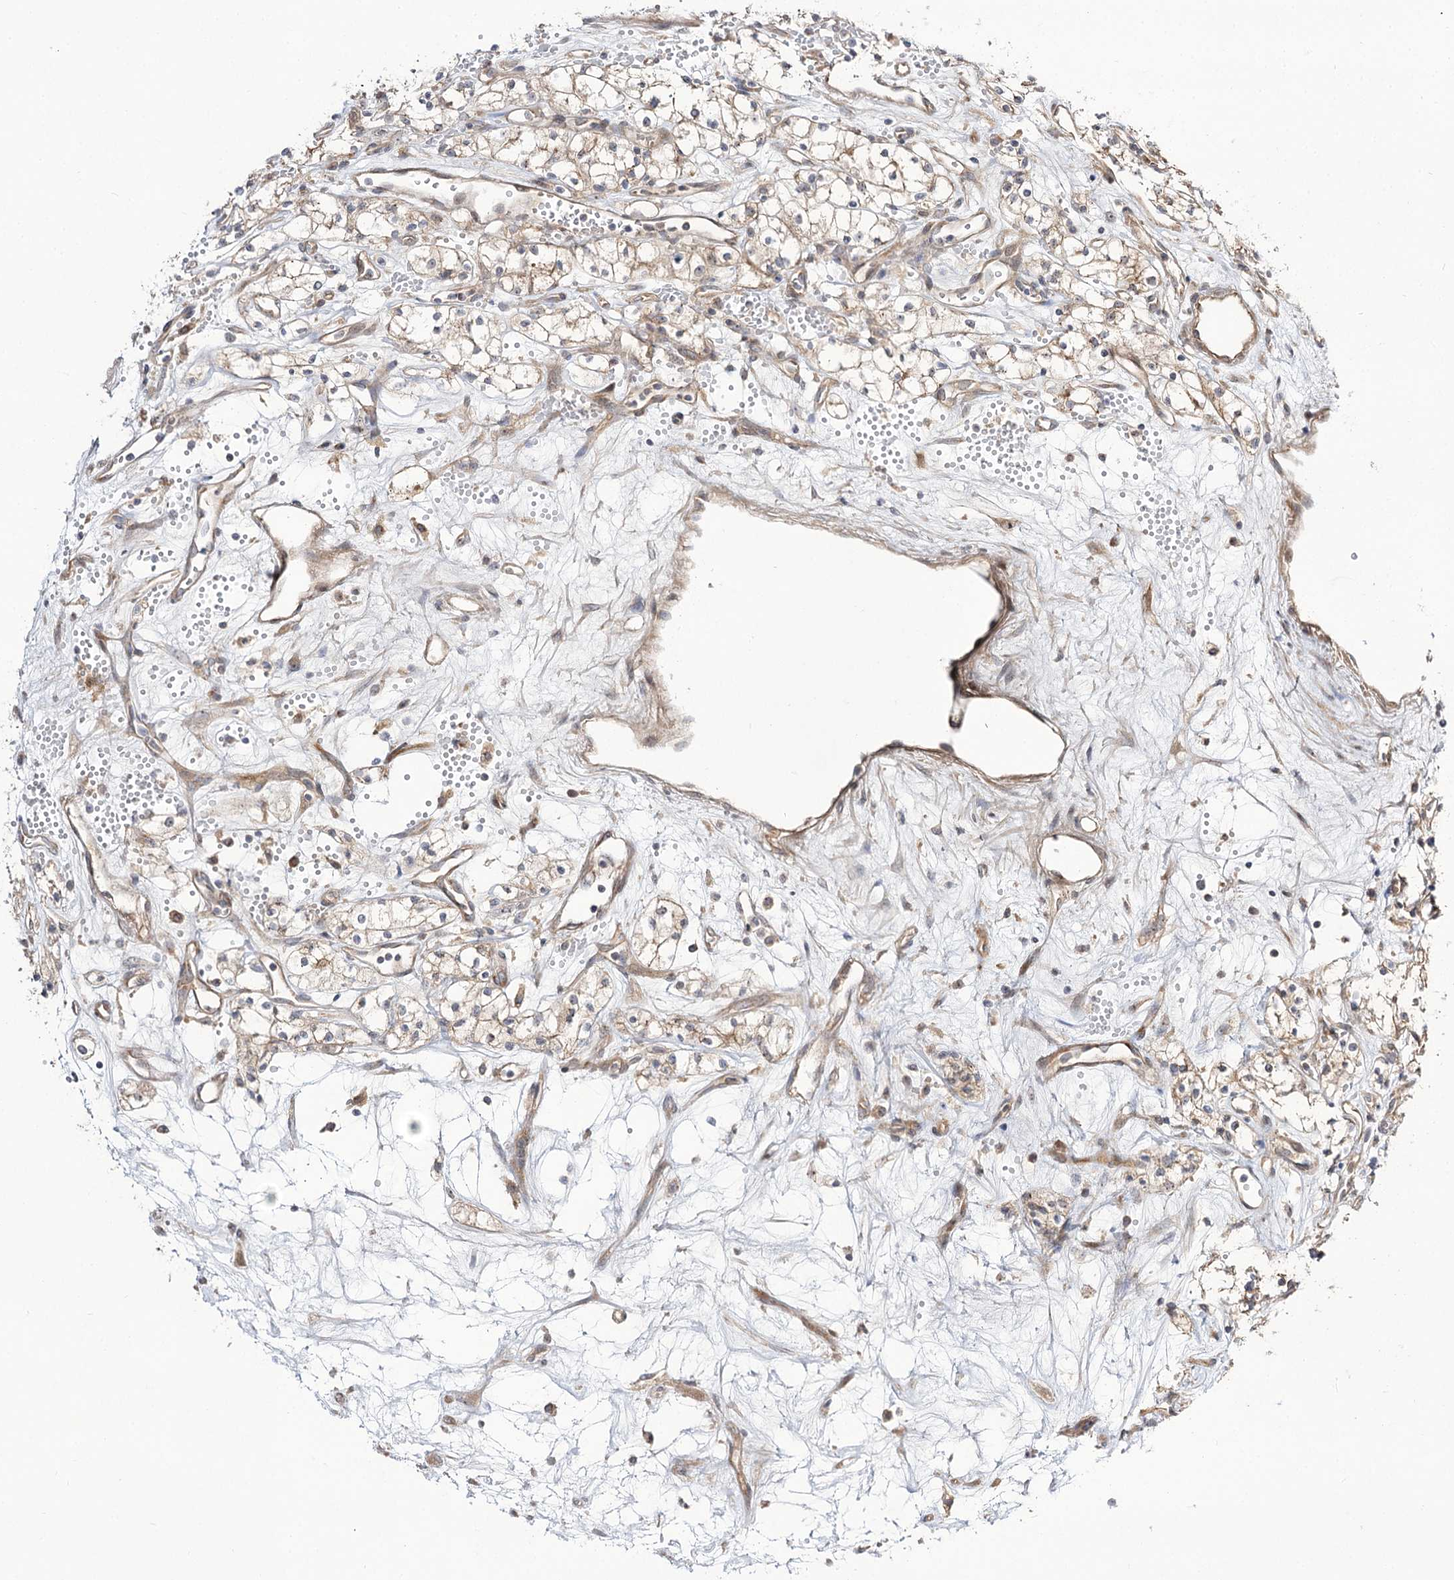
{"staining": {"intensity": "weak", "quantity": ">75%", "location": "cytoplasmic/membranous"}, "tissue": "renal cancer", "cell_type": "Tumor cells", "image_type": "cancer", "snomed": [{"axis": "morphology", "description": "Adenocarcinoma, NOS"}, {"axis": "topography", "description": "Kidney"}], "caption": "IHC (DAB) staining of human renal cancer reveals weak cytoplasmic/membranous protein expression in about >75% of tumor cells.", "gene": "C11orf80", "patient": {"sex": "male", "age": 59}}